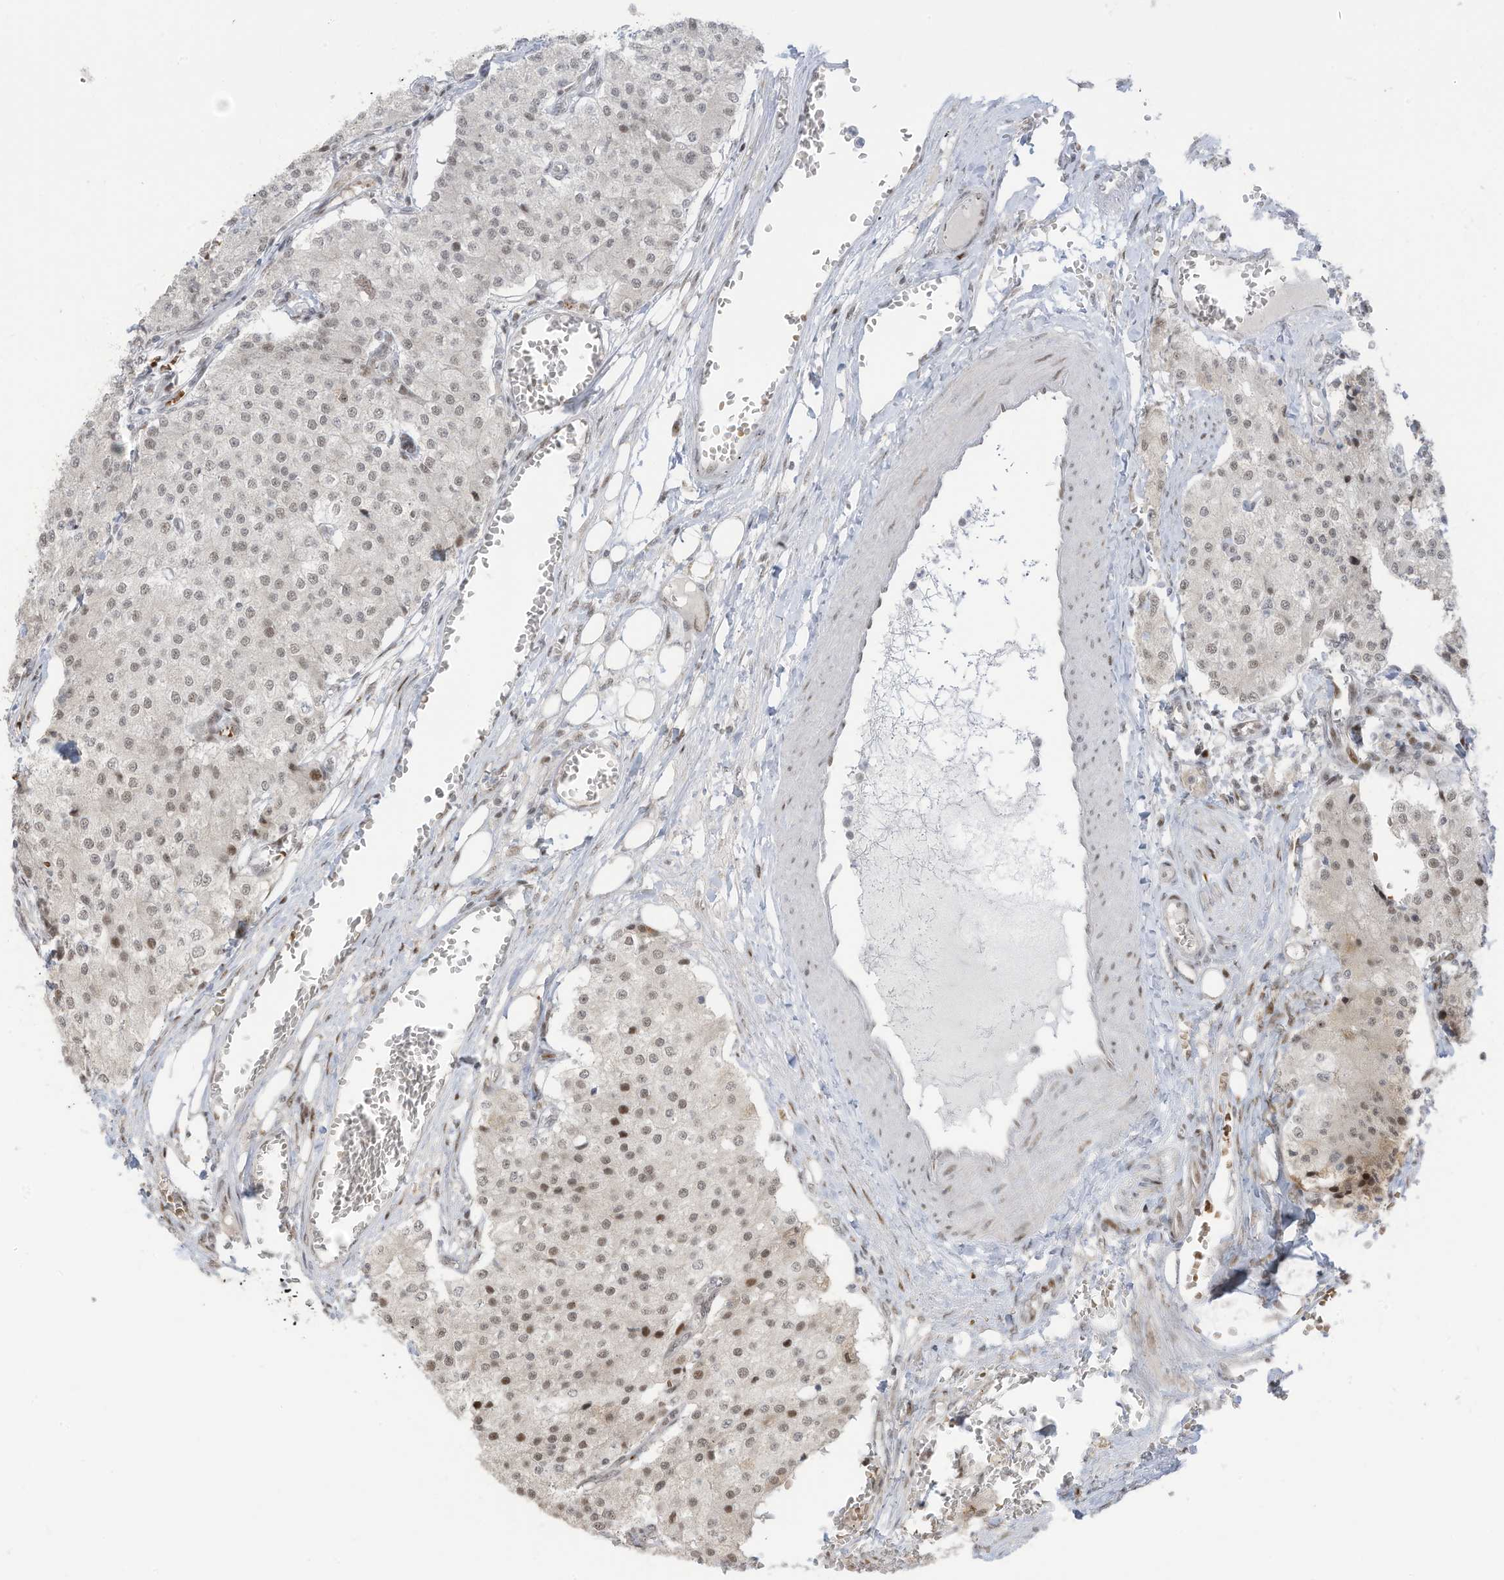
{"staining": {"intensity": "weak", "quantity": "<25%", "location": "nuclear"}, "tissue": "carcinoid", "cell_type": "Tumor cells", "image_type": "cancer", "snomed": [{"axis": "morphology", "description": "Carcinoid, malignant, NOS"}, {"axis": "topography", "description": "Colon"}], "caption": "Image shows no protein positivity in tumor cells of carcinoid tissue.", "gene": "ZCWPW2", "patient": {"sex": "female", "age": 52}}